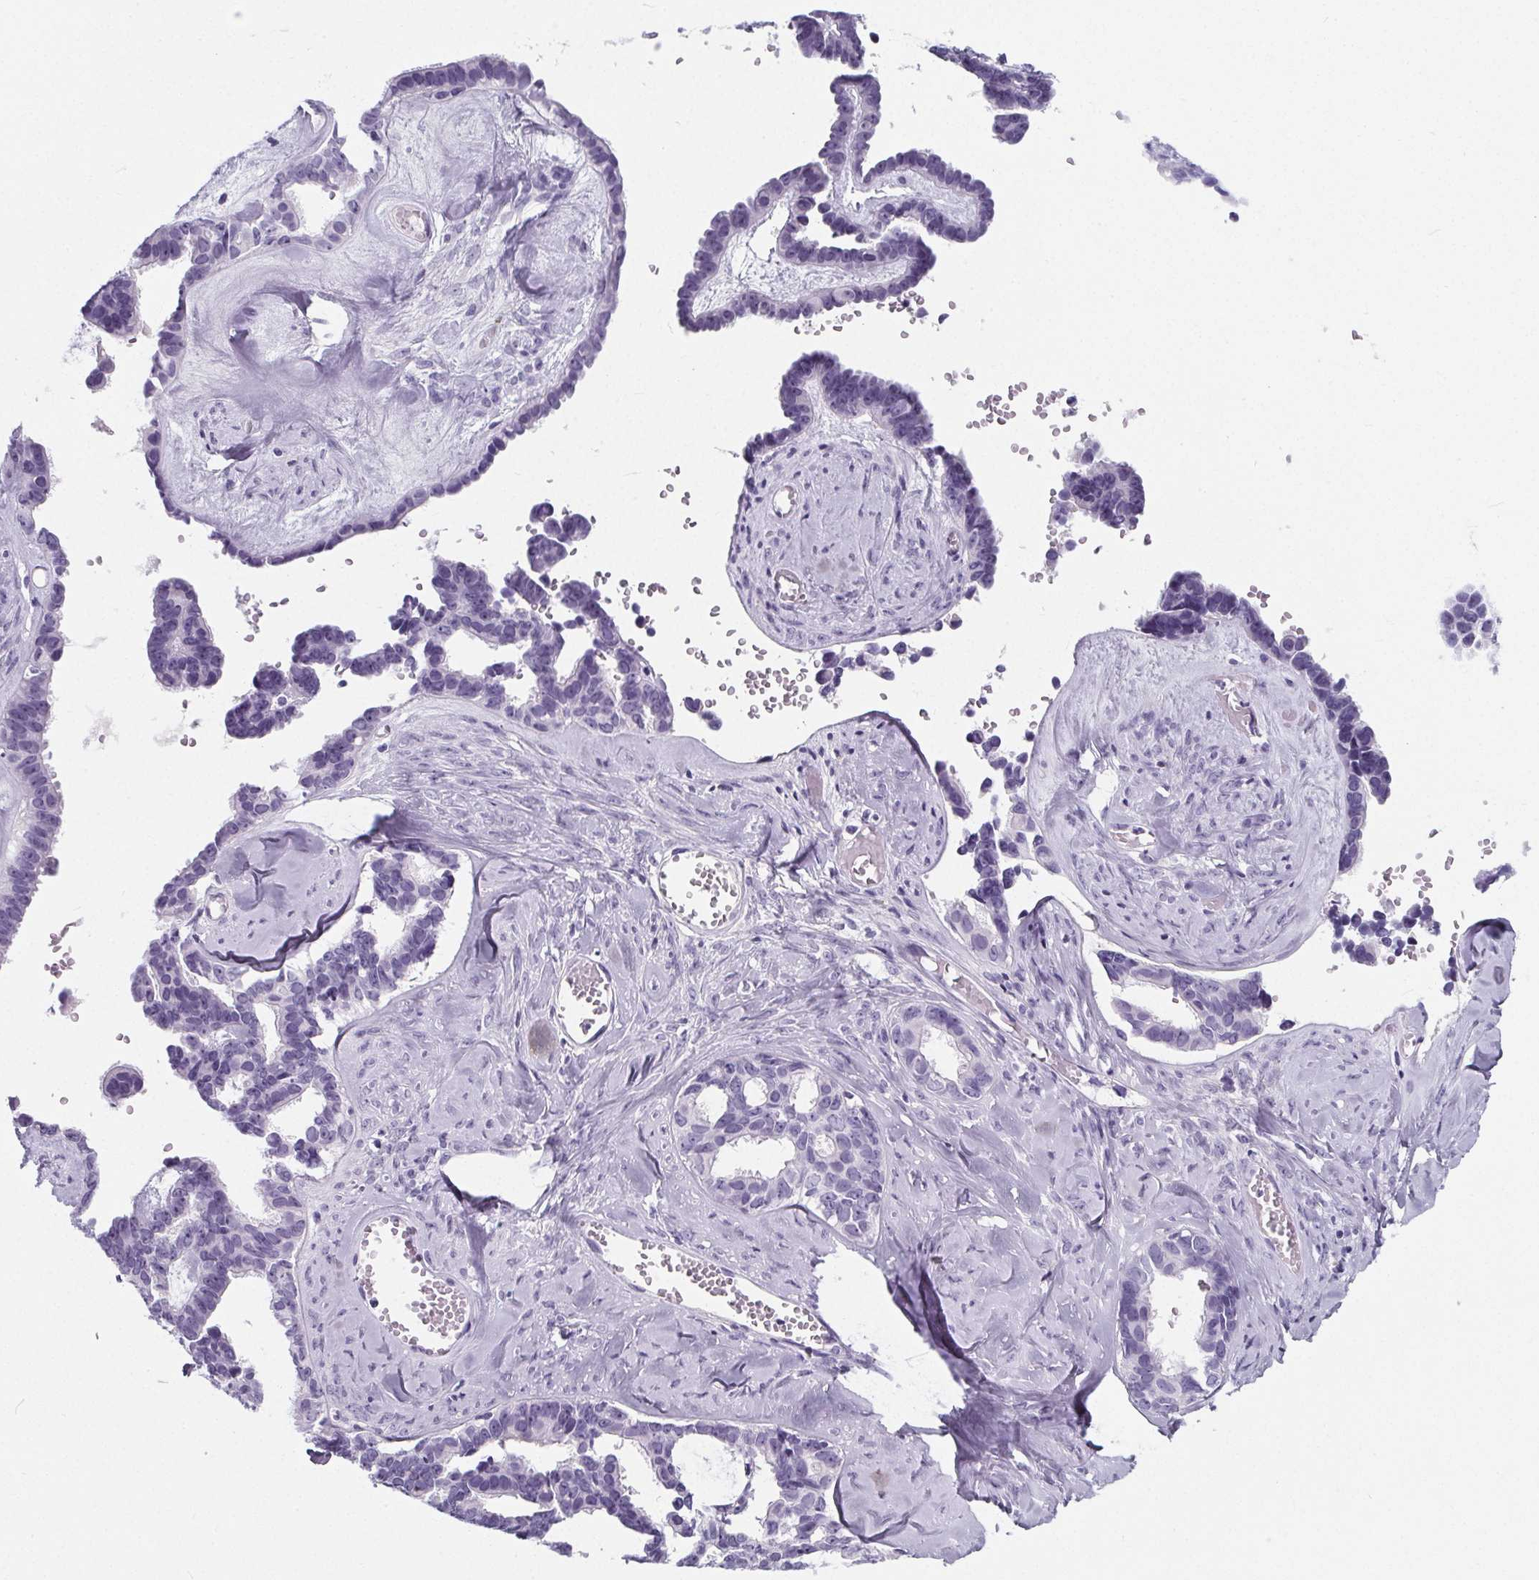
{"staining": {"intensity": "negative", "quantity": "none", "location": "none"}, "tissue": "ovarian cancer", "cell_type": "Tumor cells", "image_type": "cancer", "snomed": [{"axis": "morphology", "description": "Cystadenocarcinoma, serous, NOS"}, {"axis": "topography", "description": "Ovary"}], "caption": "DAB immunohistochemical staining of human serous cystadenocarcinoma (ovarian) demonstrates no significant expression in tumor cells. The staining was performed using DAB (3,3'-diaminobenzidine) to visualize the protein expression in brown, while the nuclei were stained in blue with hematoxylin (Magnification: 20x).", "gene": "ADRB1", "patient": {"sex": "female", "age": 69}}